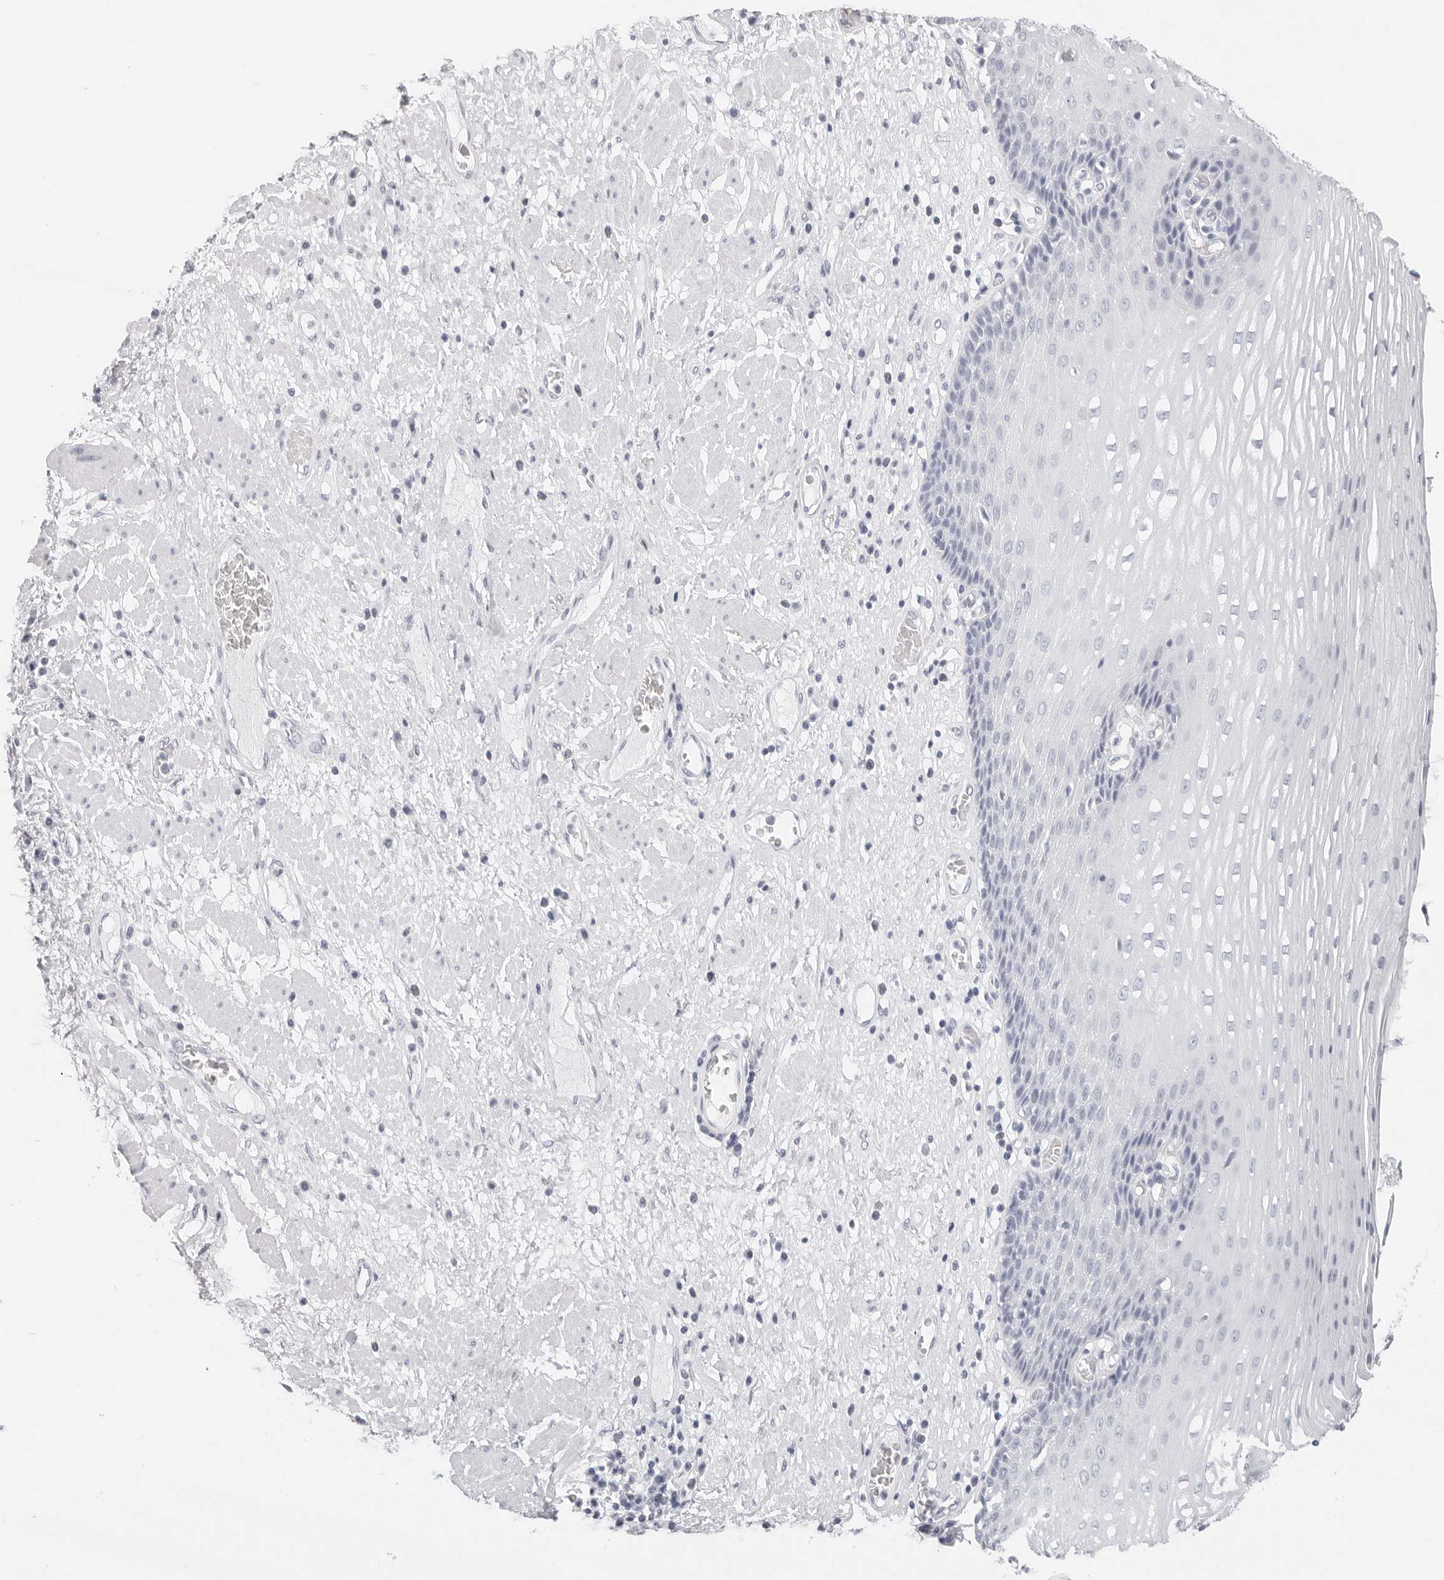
{"staining": {"intensity": "negative", "quantity": "none", "location": "none"}, "tissue": "esophagus", "cell_type": "Squamous epithelial cells", "image_type": "normal", "snomed": [{"axis": "morphology", "description": "Normal tissue, NOS"}, {"axis": "morphology", "description": "Adenocarcinoma, NOS"}, {"axis": "topography", "description": "Esophagus"}], "caption": "High magnification brightfield microscopy of normal esophagus stained with DAB (brown) and counterstained with hematoxylin (blue): squamous epithelial cells show no significant expression. (Immunohistochemistry (ihc), brightfield microscopy, high magnification).", "gene": "CST1", "patient": {"sex": "male", "age": 62}}